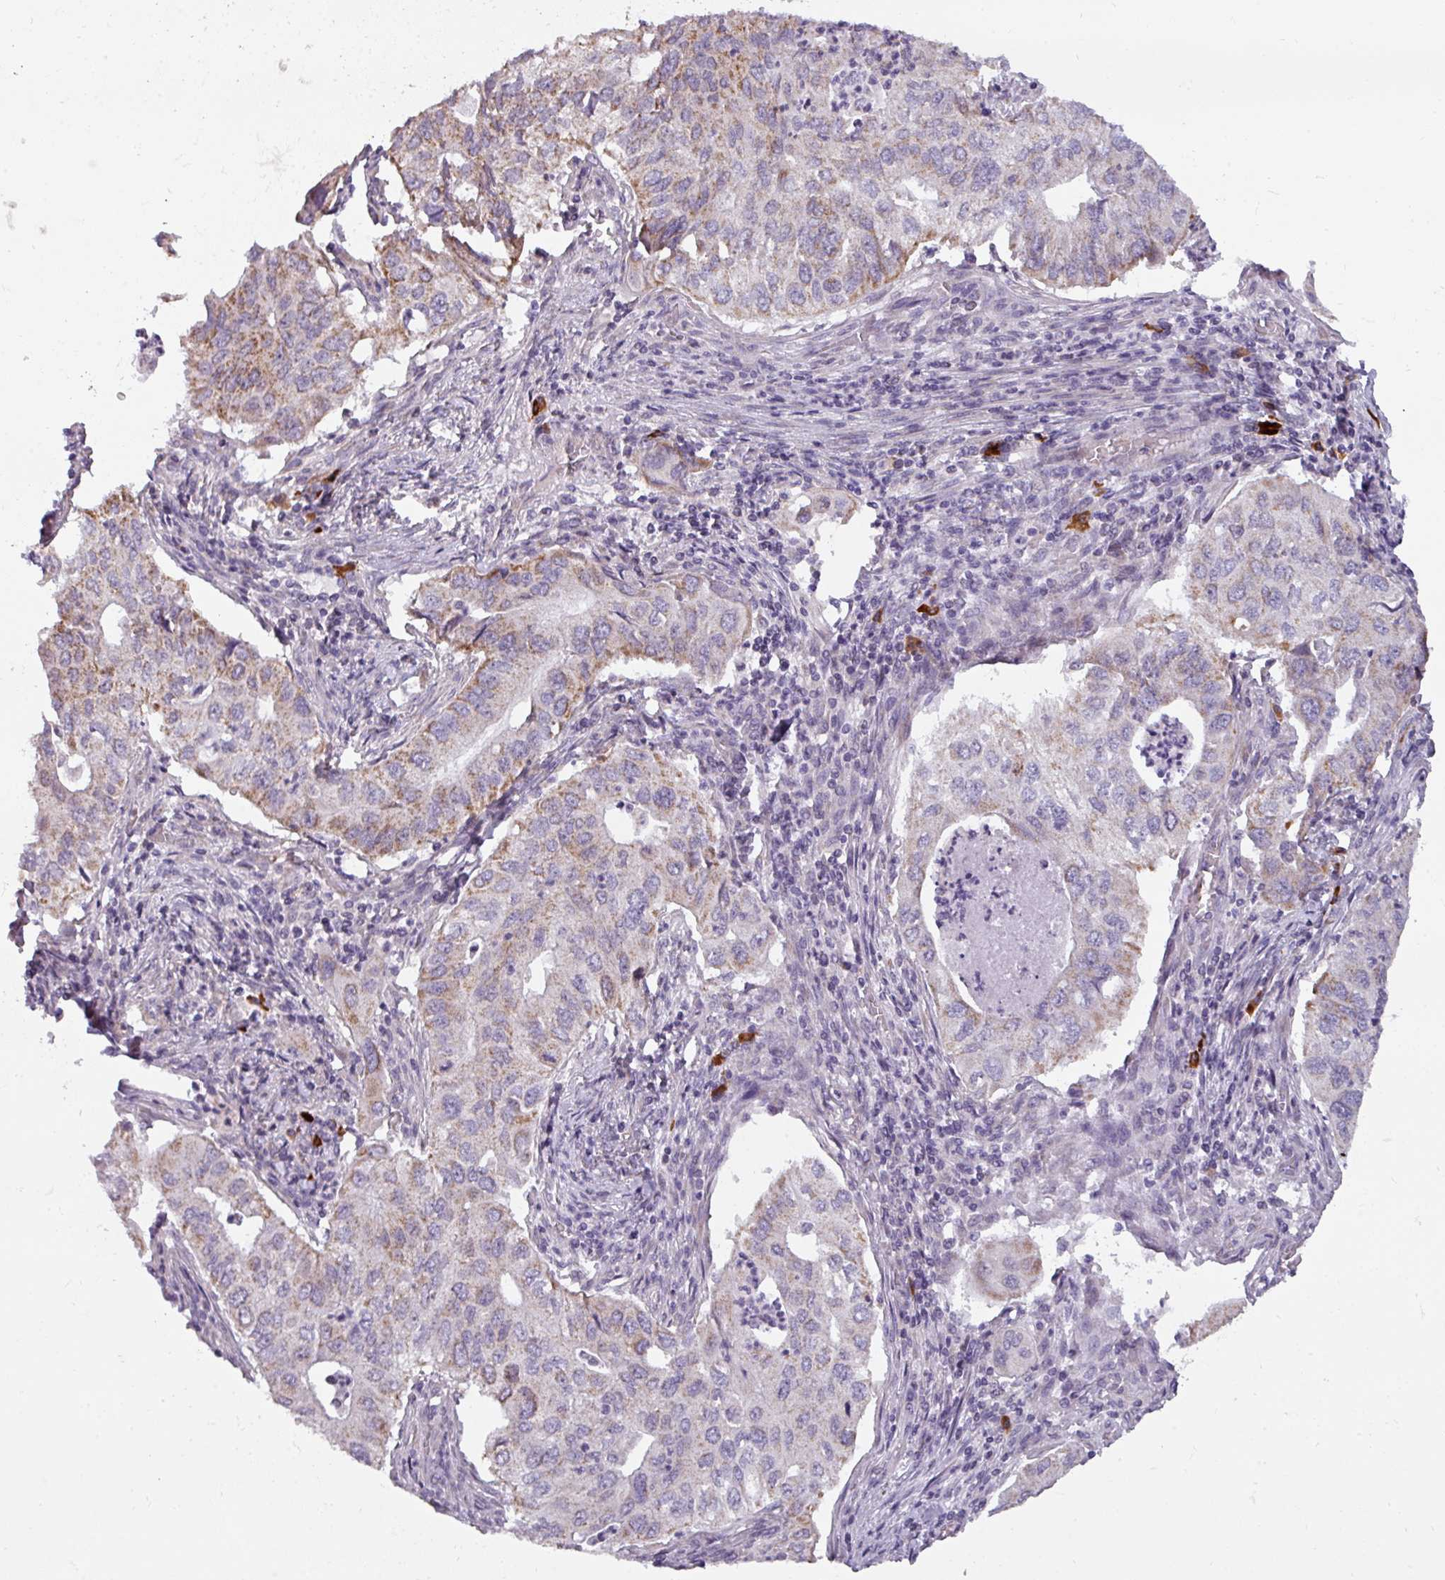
{"staining": {"intensity": "moderate", "quantity": "25%-75%", "location": "cytoplasmic/membranous"}, "tissue": "lung cancer", "cell_type": "Tumor cells", "image_type": "cancer", "snomed": [{"axis": "morphology", "description": "Adenocarcinoma, NOS"}, {"axis": "topography", "description": "Lung"}], "caption": "Immunohistochemical staining of human adenocarcinoma (lung) demonstrates medium levels of moderate cytoplasmic/membranous positivity in approximately 25%-75% of tumor cells.", "gene": "C2orf68", "patient": {"sex": "male", "age": 48}}